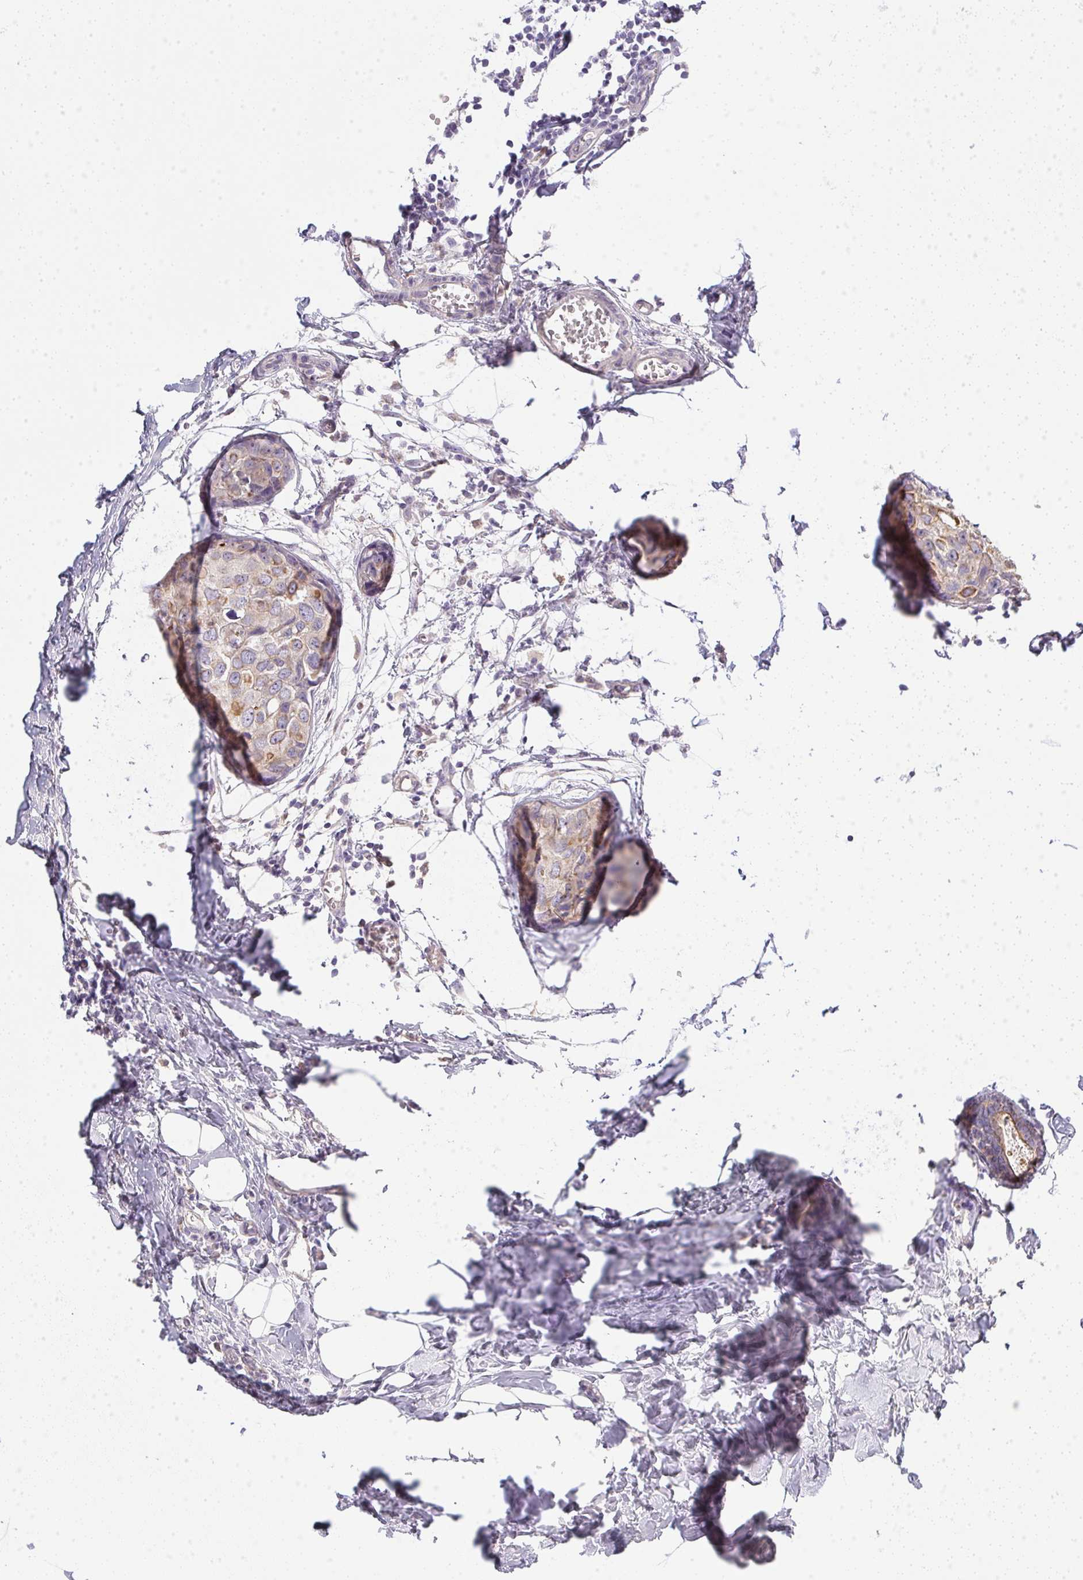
{"staining": {"intensity": "weak", "quantity": "<25%", "location": "cytoplasmic/membranous"}, "tissue": "breast cancer", "cell_type": "Tumor cells", "image_type": "cancer", "snomed": [{"axis": "morphology", "description": "Duct carcinoma"}, {"axis": "topography", "description": "Breast"}], "caption": "Breast cancer stained for a protein using immunohistochemistry (IHC) demonstrates no expression tumor cells.", "gene": "SLC17A7", "patient": {"sex": "female", "age": 38}}